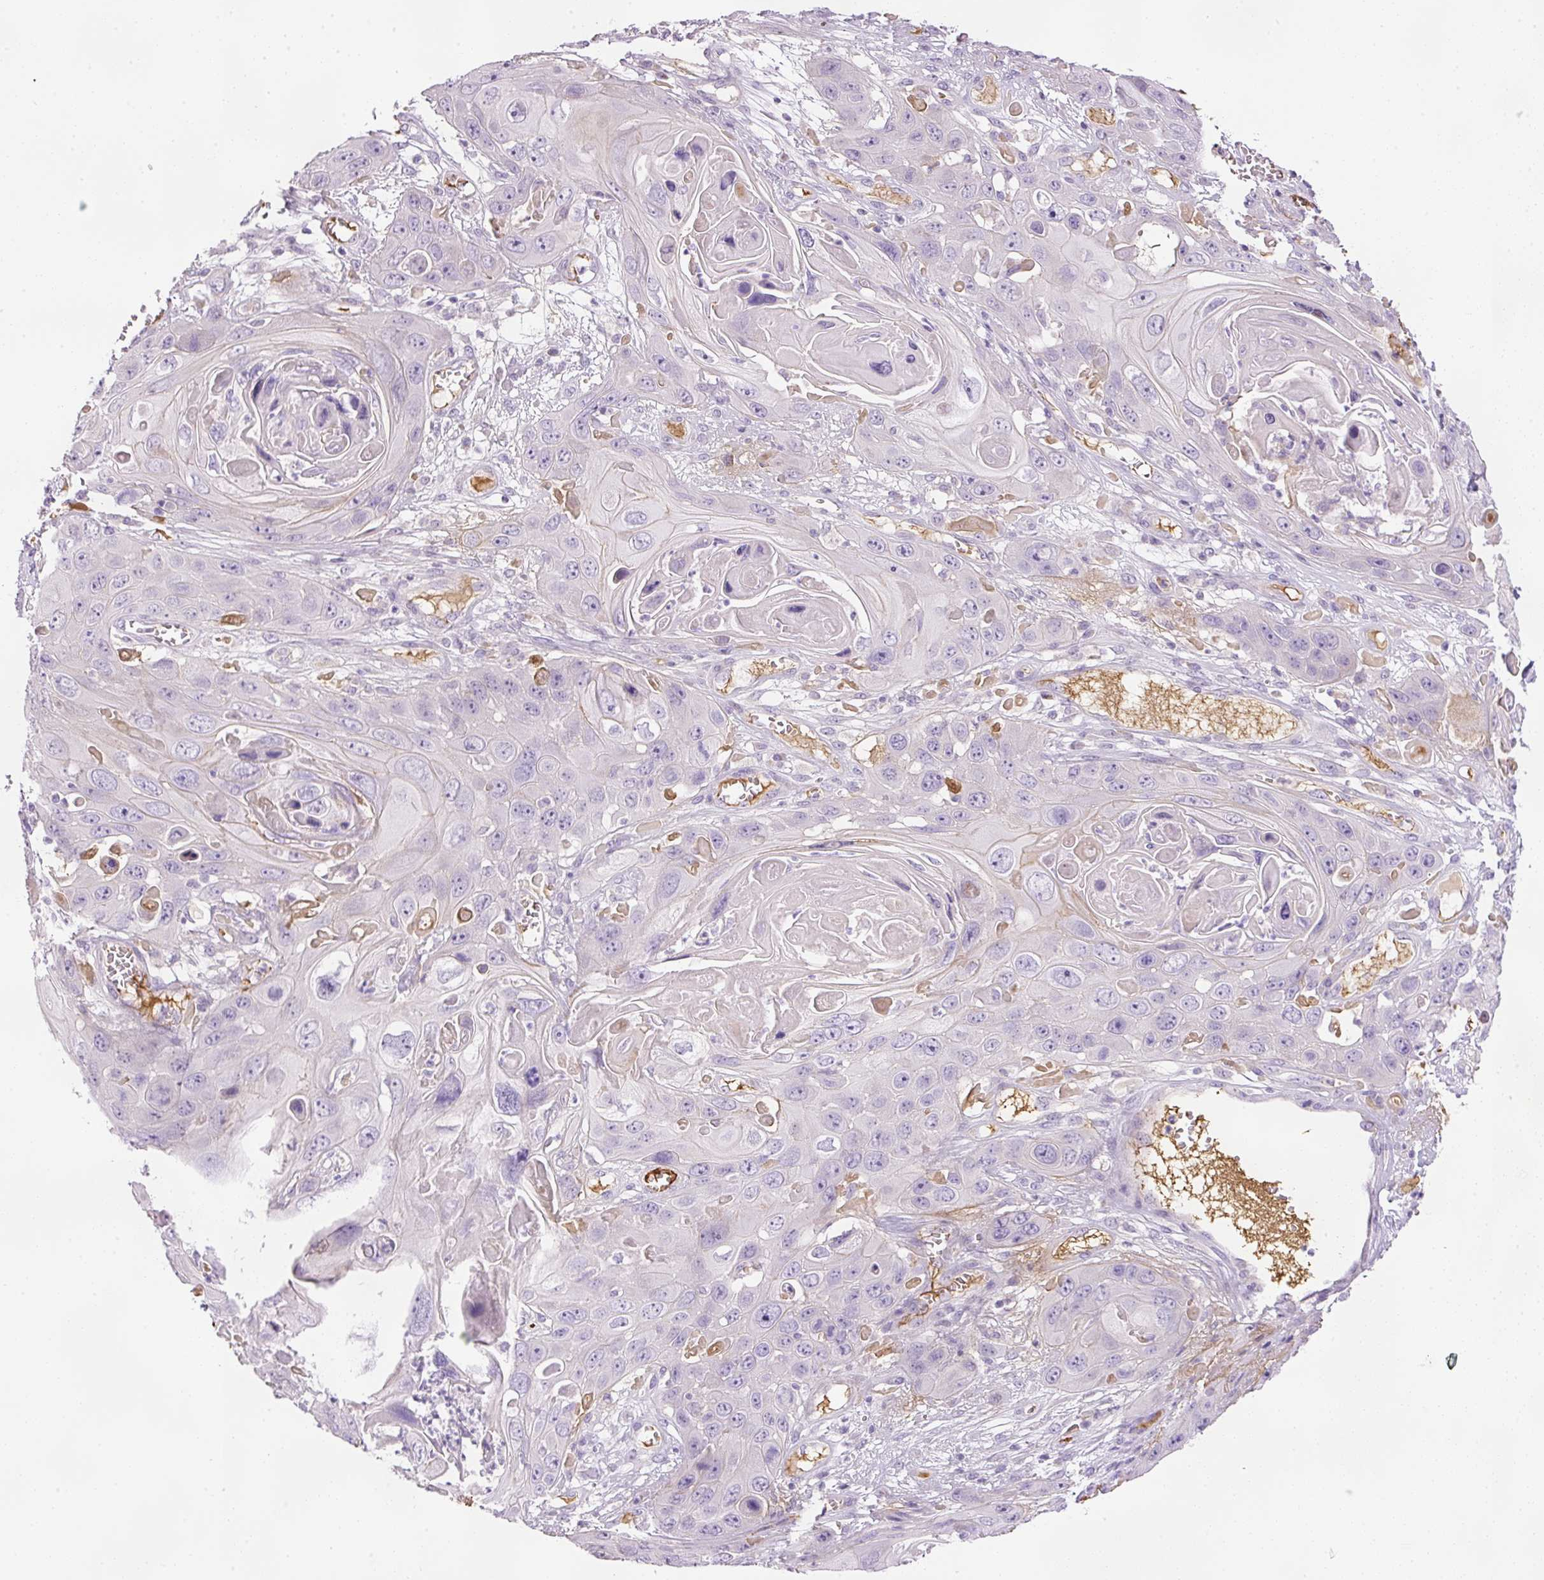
{"staining": {"intensity": "negative", "quantity": "none", "location": "none"}, "tissue": "skin cancer", "cell_type": "Tumor cells", "image_type": "cancer", "snomed": [{"axis": "morphology", "description": "Squamous cell carcinoma, NOS"}, {"axis": "topography", "description": "Skin"}], "caption": "DAB immunohistochemical staining of human skin cancer exhibits no significant staining in tumor cells.", "gene": "KPNA5", "patient": {"sex": "male", "age": 55}}